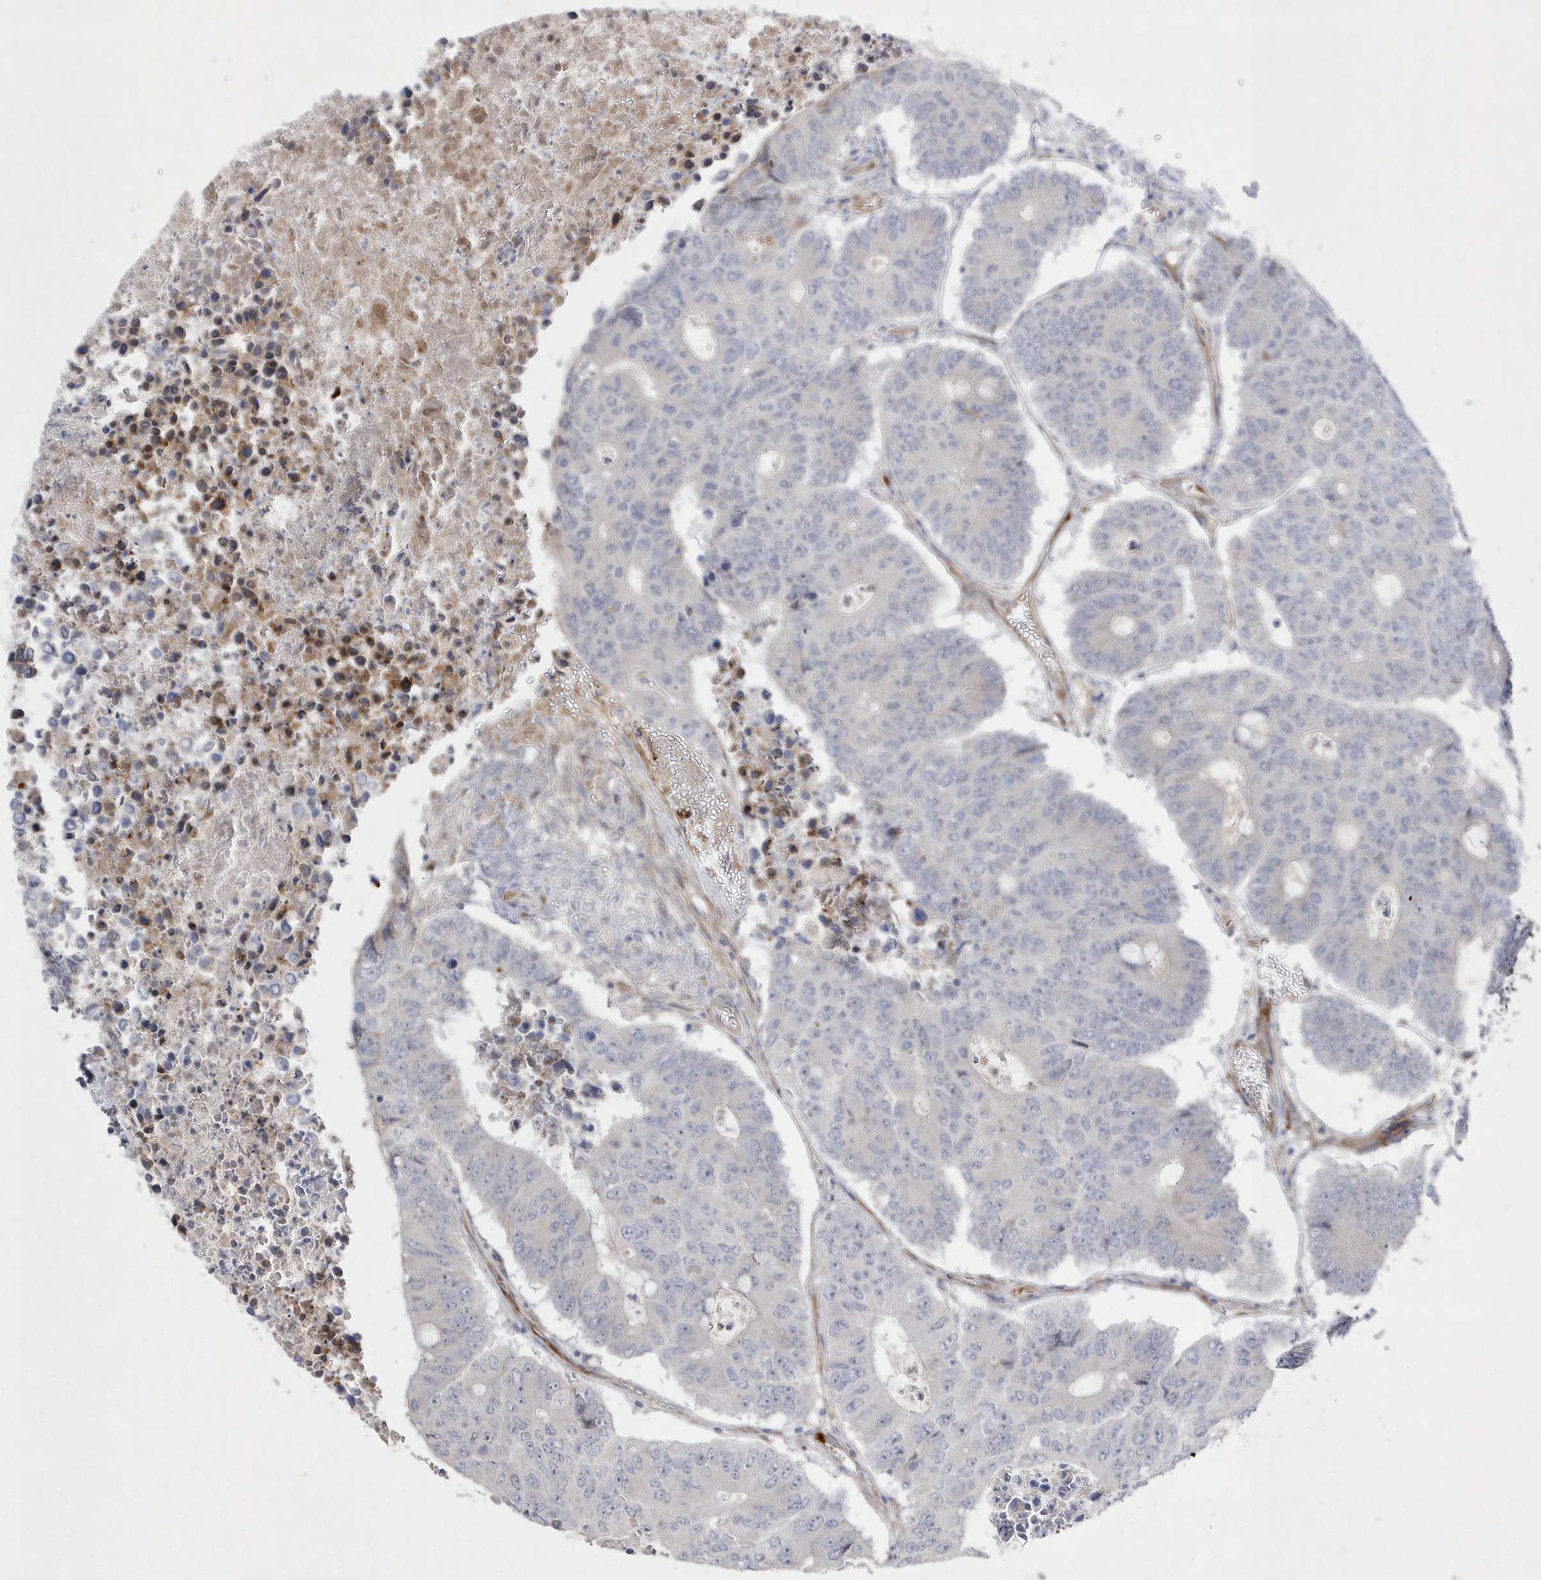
{"staining": {"intensity": "negative", "quantity": "none", "location": "none"}, "tissue": "colorectal cancer", "cell_type": "Tumor cells", "image_type": "cancer", "snomed": [{"axis": "morphology", "description": "Adenocarcinoma, NOS"}, {"axis": "topography", "description": "Colon"}], "caption": "An image of human colorectal cancer is negative for staining in tumor cells.", "gene": "TMEM132B", "patient": {"sex": "male", "age": 87}}